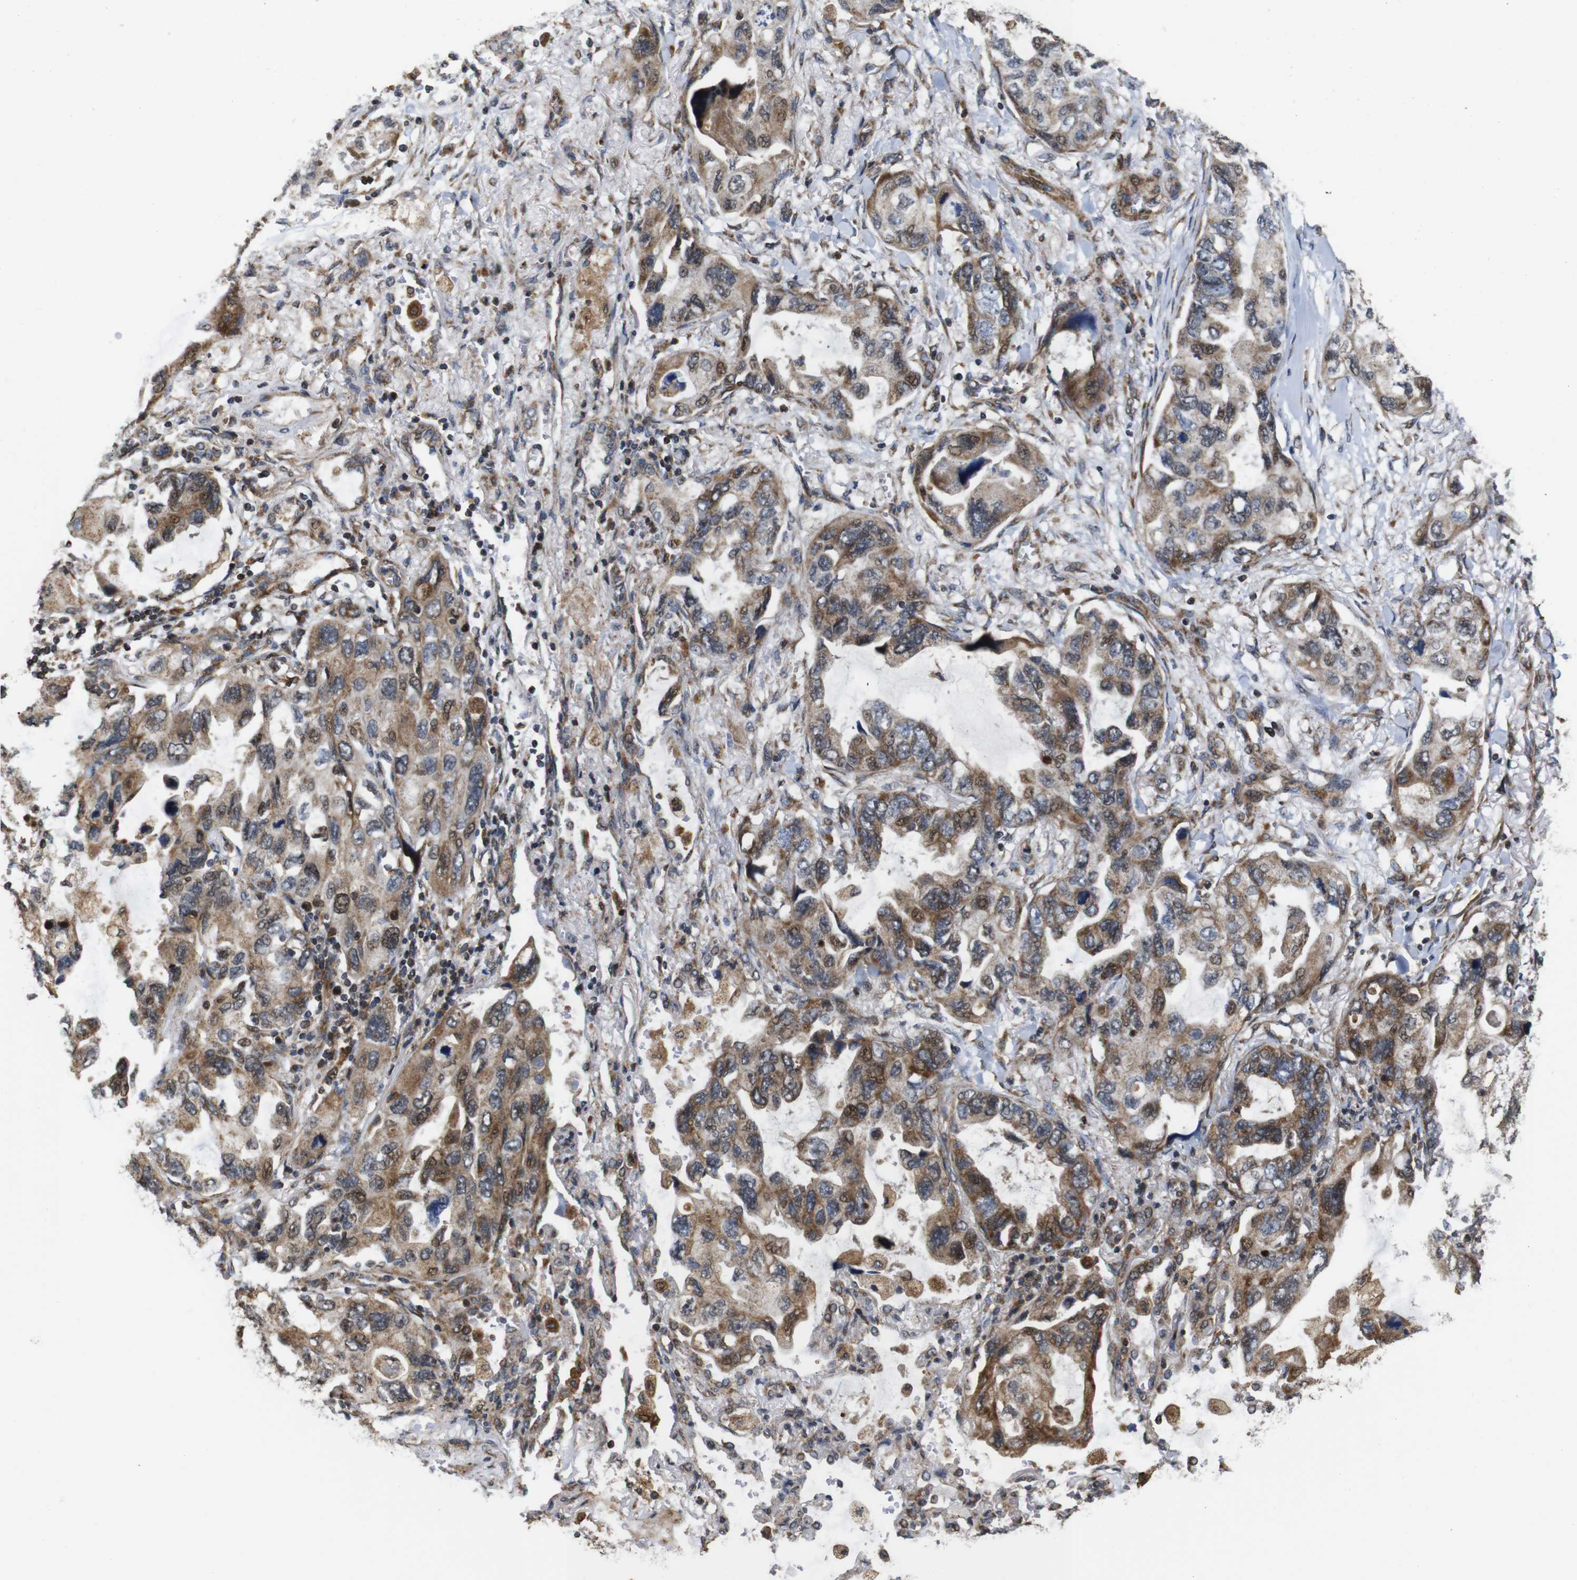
{"staining": {"intensity": "moderate", "quantity": "25%-75%", "location": "cytoplasmic/membranous"}, "tissue": "lung cancer", "cell_type": "Tumor cells", "image_type": "cancer", "snomed": [{"axis": "morphology", "description": "Squamous cell carcinoma, NOS"}, {"axis": "topography", "description": "Lung"}], "caption": "DAB immunohistochemical staining of squamous cell carcinoma (lung) displays moderate cytoplasmic/membranous protein expression in approximately 25%-75% of tumor cells.", "gene": "SNN", "patient": {"sex": "female", "age": 73}}